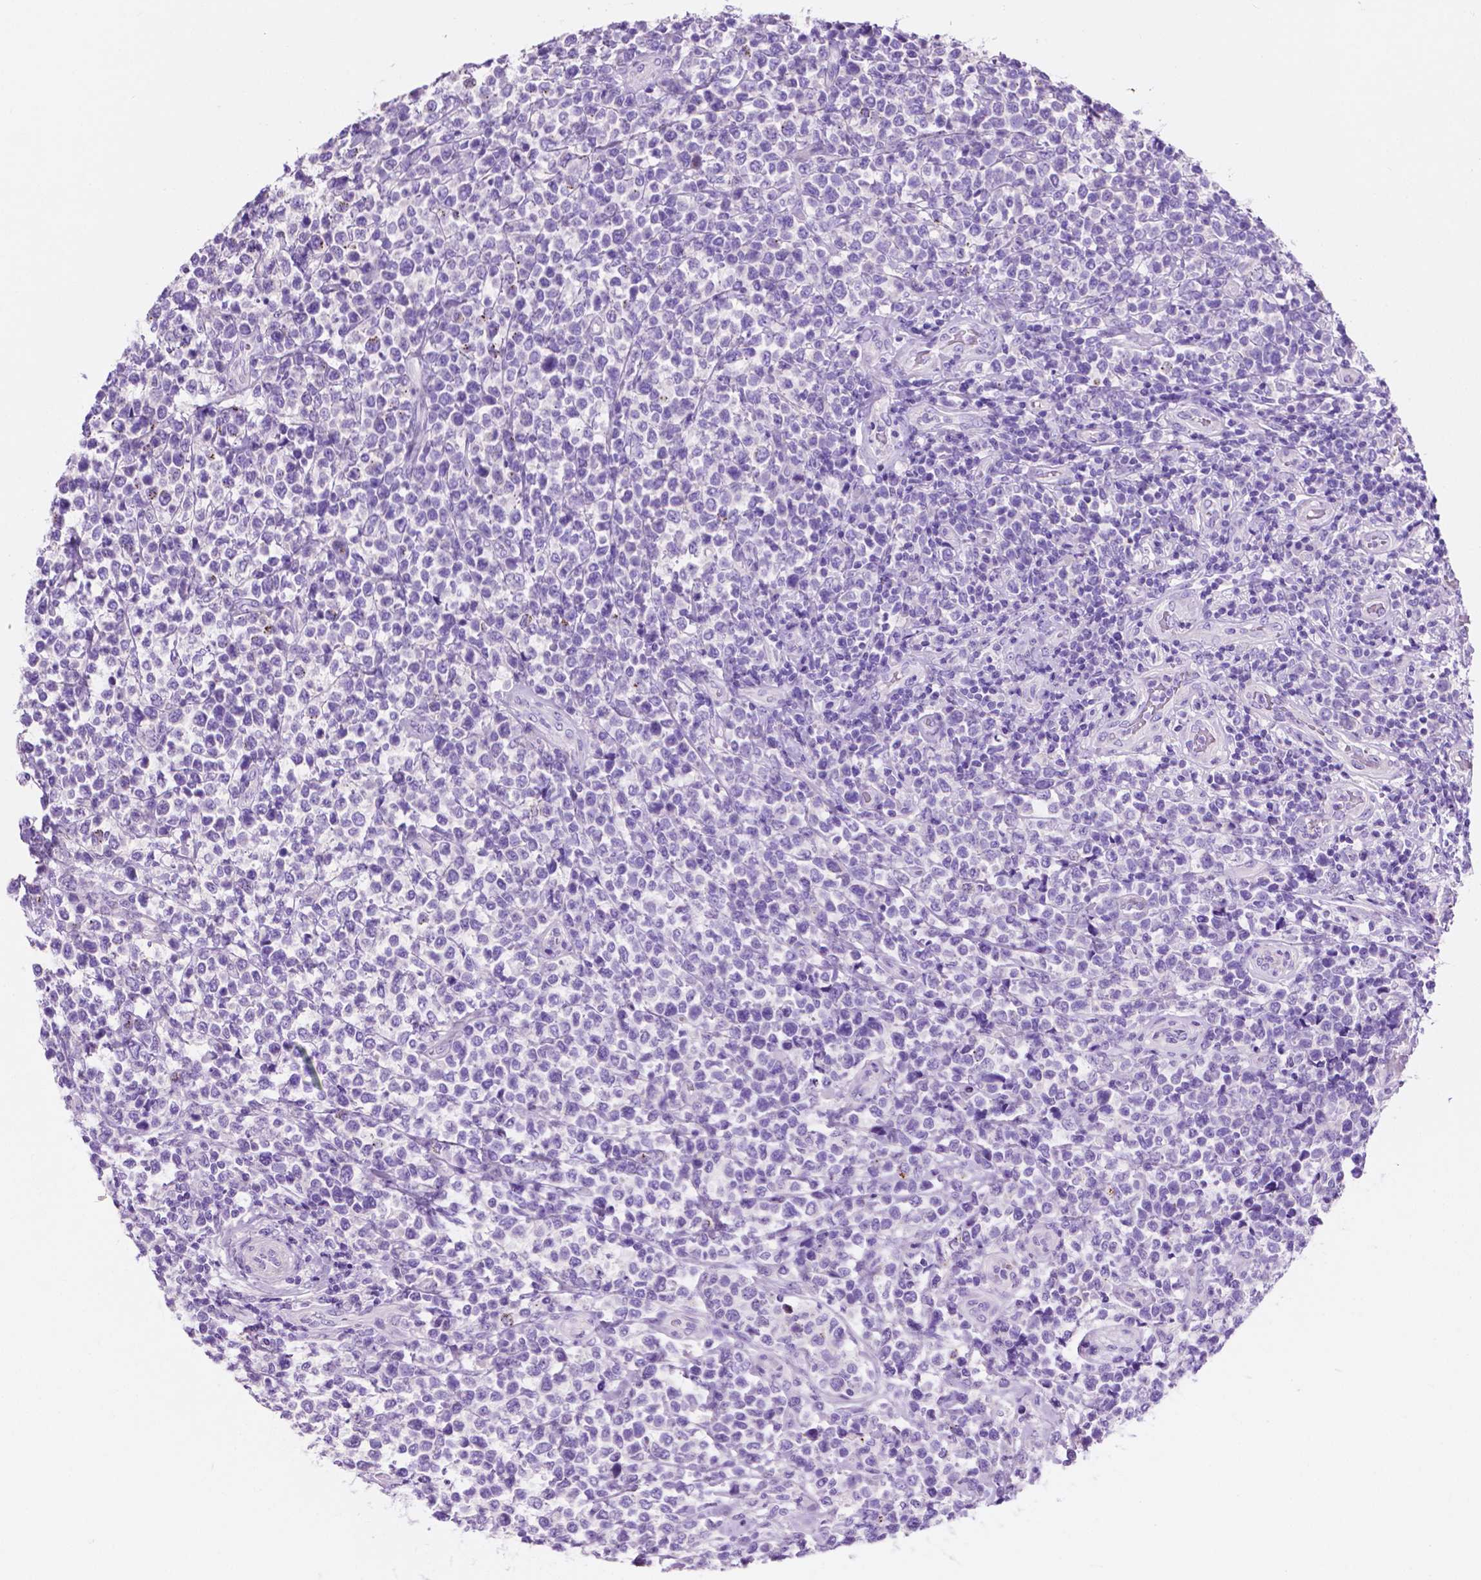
{"staining": {"intensity": "negative", "quantity": "none", "location": "none"}, "tissue": "lymphoma", "cell_type": "Tumor cells", "image_type": "cancer", "snomed": [{"axis": "morphology", "description": "Malignant lymphoma, non-Hodgkin's type, High grade"}, {"axis": "topography", "description": "Soft tissue"}], "caption": "High power microscopy histopathology image of an immunohistochemistry (IHC) micrograph of malignant lymphoma, non-Hodgkin's type (high-grade), revealing no significant positivity in tumor cells. (DAB (3,3'-diaminobenzidine) IHC visualized using brightfield microscopy, high magnification).", "gene": "IGFN1", "patient": {"sex": "female", "age": 56}}